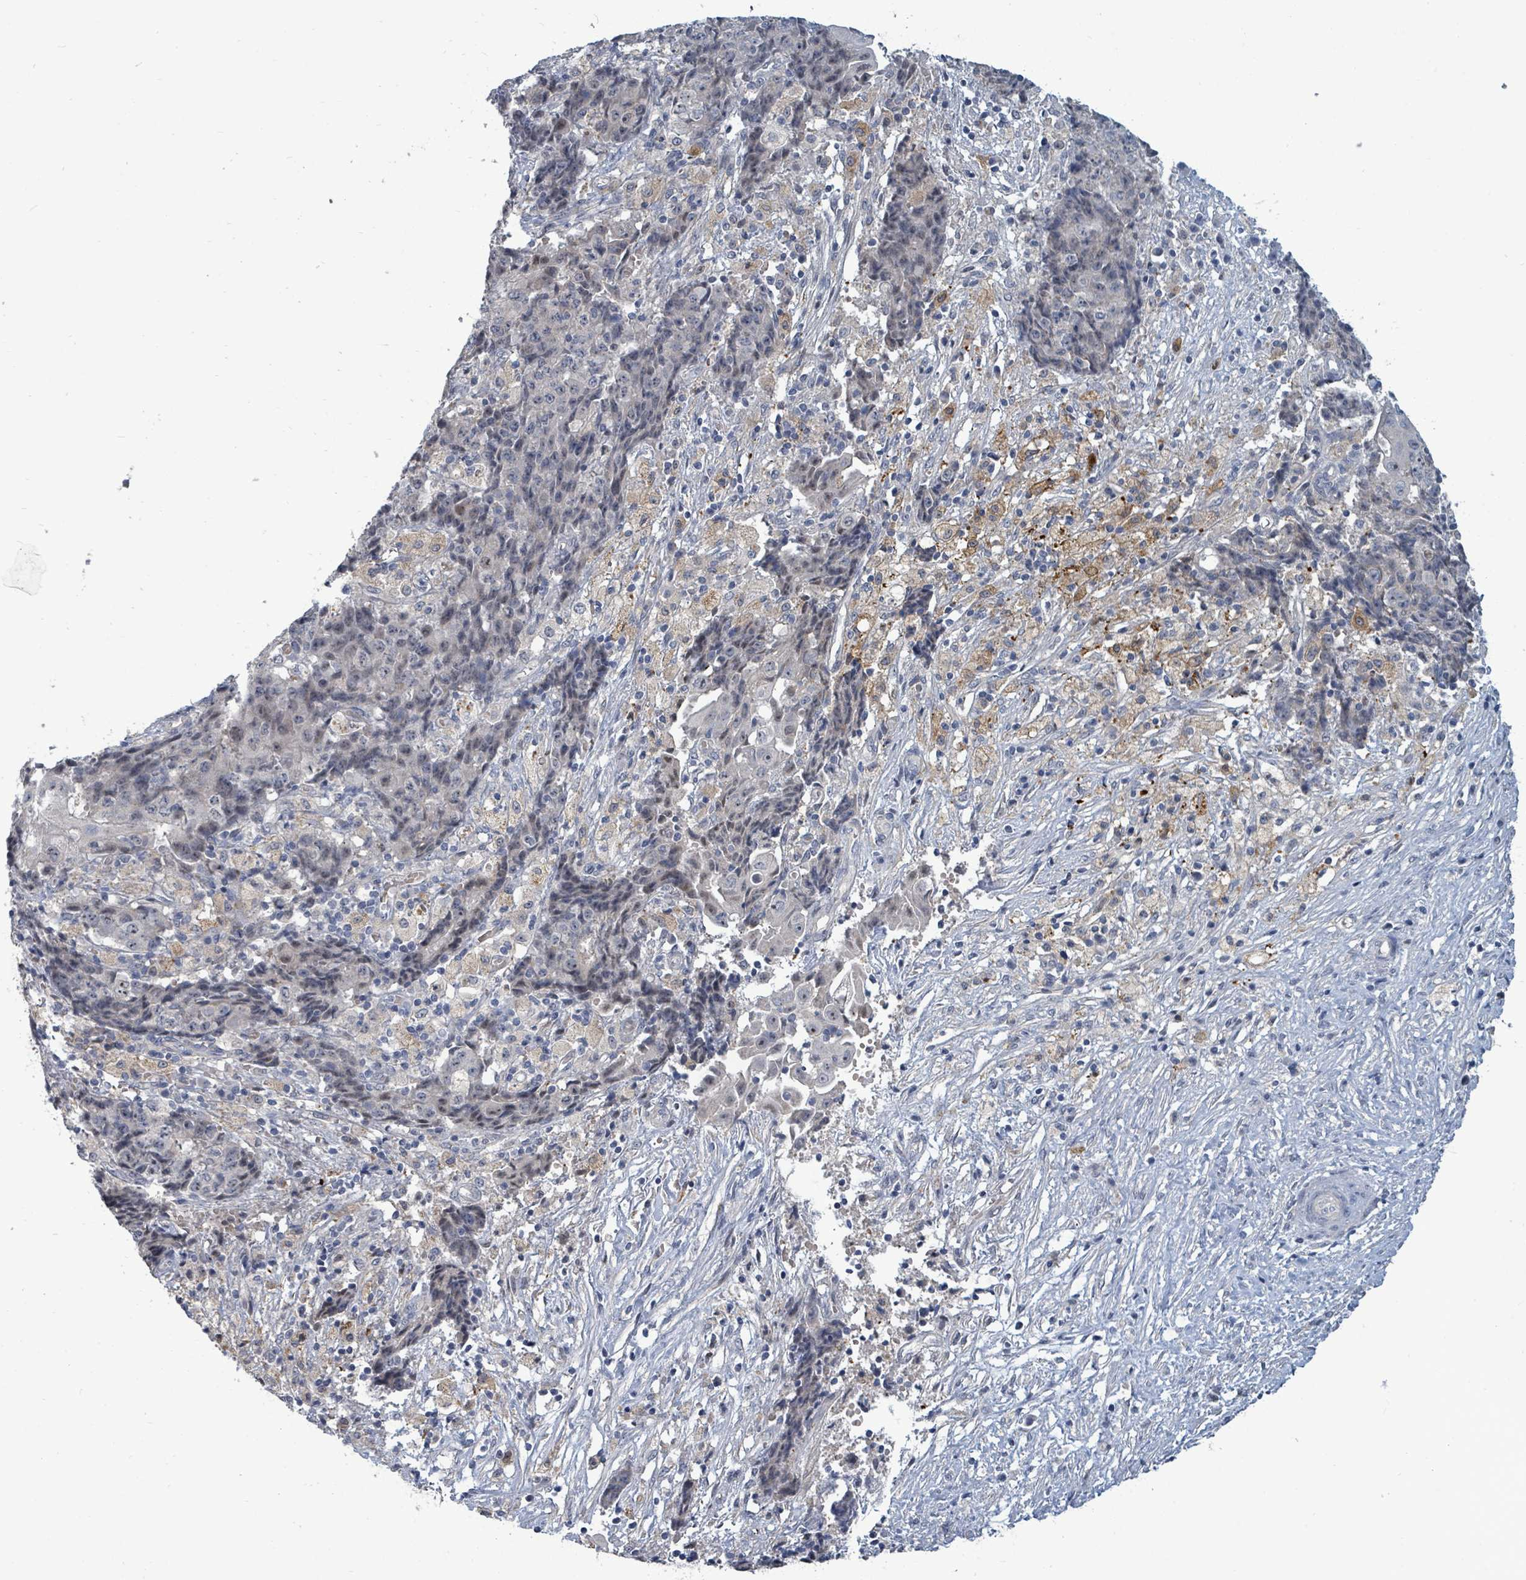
{"staining": {"intensity": "negative", "quantity": "none", "location": "none"}, "tissue": "ovarian cancer", "cell_type": "Tumor cells", "image_type": "cancer", "snomed": [{"axis": "morphology", "description": "Carcinoma, endometroid"}, {"axis": "topography", "description": "Ovary"}], "caption": "Endometroid carcinoma (ovarian) stained for a protein using immunohistochemistry displays no expression tumor cells.", "gene": "TRDMT1", "patient": {"sex": "female", "age": 42}}